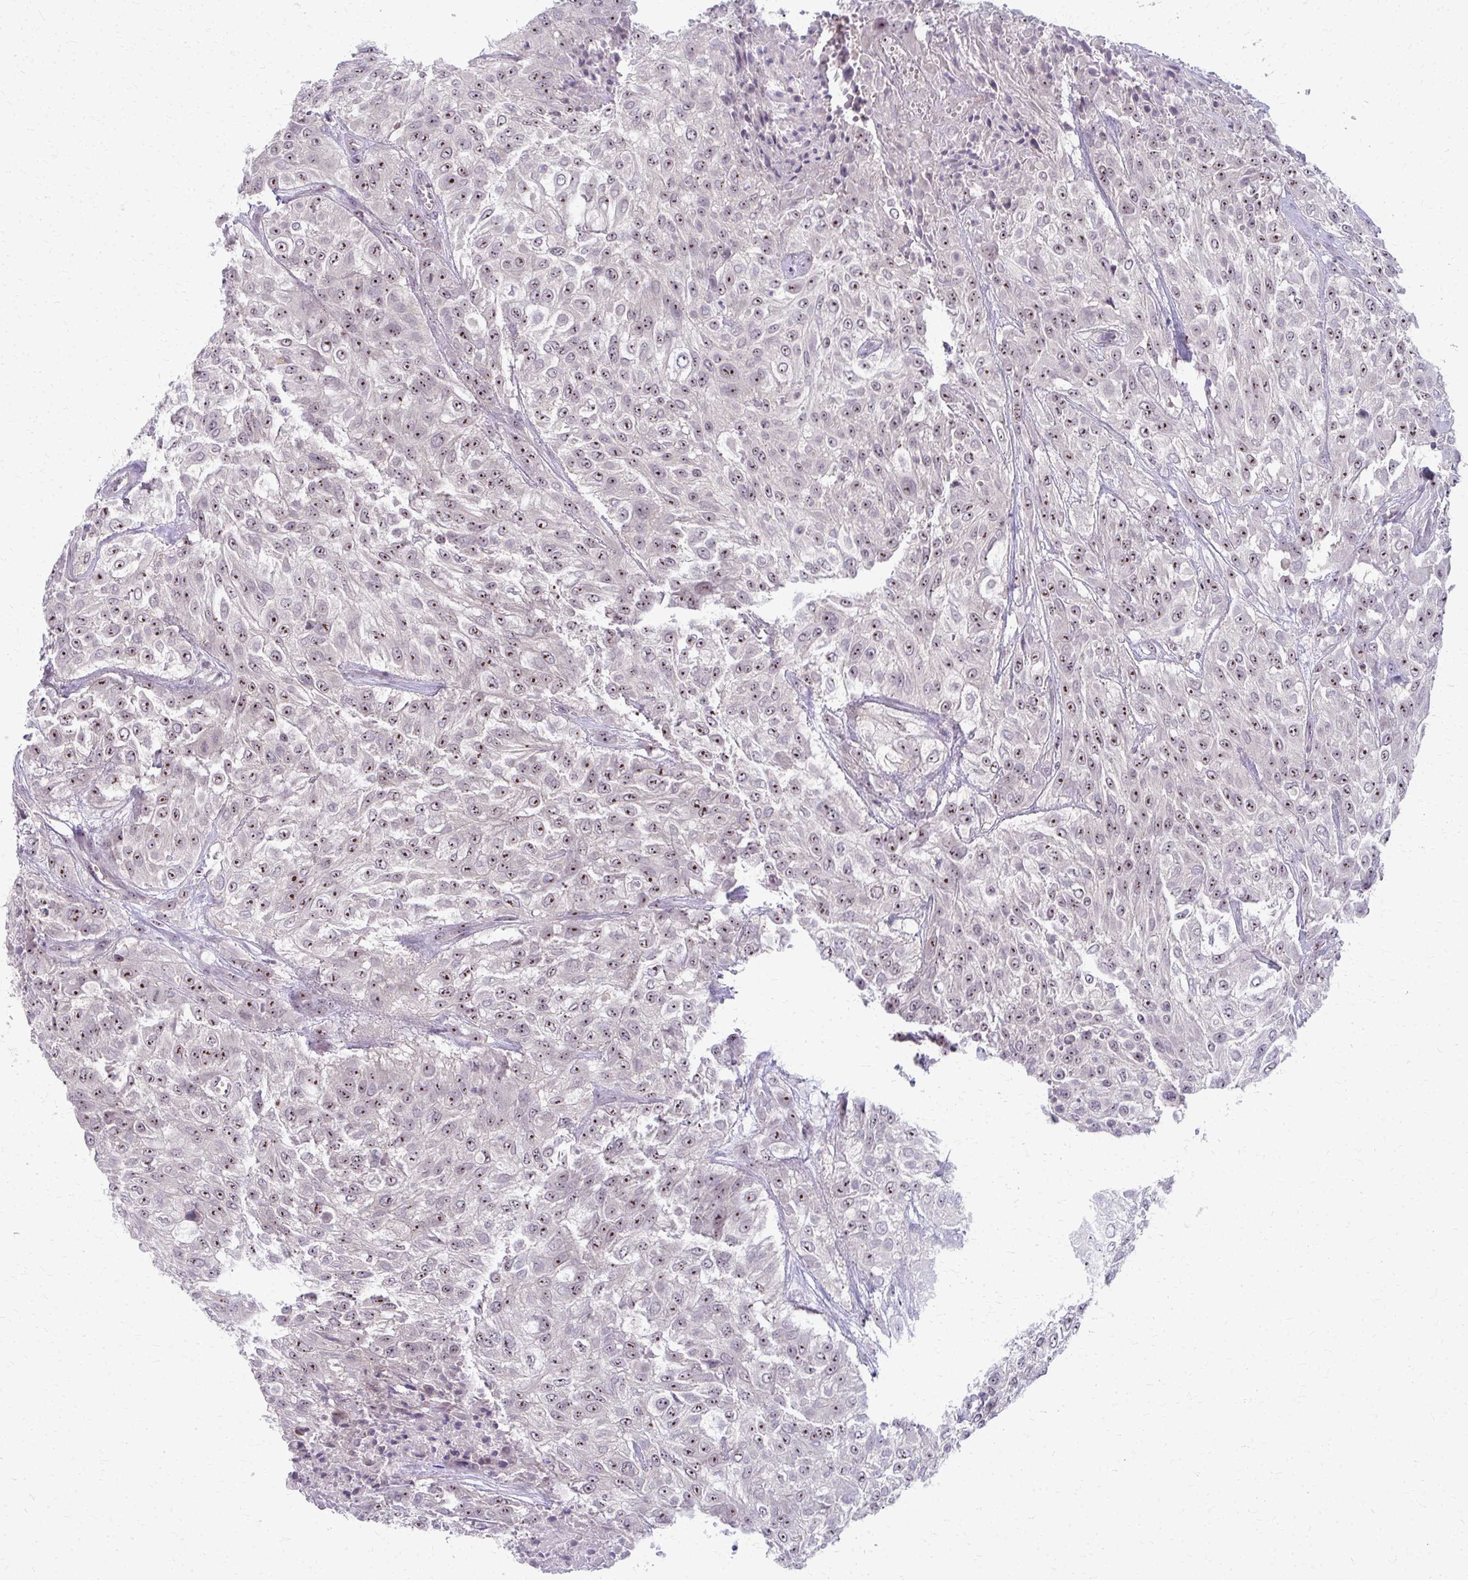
{"staining": {"intensity": "moderate", "quantity": ">75%", "location": "nuclear"}, "tissue": "urothelial cancer", "cell_type": "Tumor cells", "image_type": "cancer", "snomed": [{"axis": "morphology", "description": "Urothelial carcinoma, High grade"}, {"axis": "topography", "description": "Urinary bladder"}], "caption": "Urothelial cancer tissue demonstrates moderate nuclear positivity in about >75% of tumor cells, visualized by immunohistochemistry. The protein is stained brown, and the nuclei are stained in blue (DAB (3,3'-diaminobenzidine) IHC with brightfield microscopy, high magnification).", "gene": "NUDT16", "patient": {"sex": "male", "age": 57}}